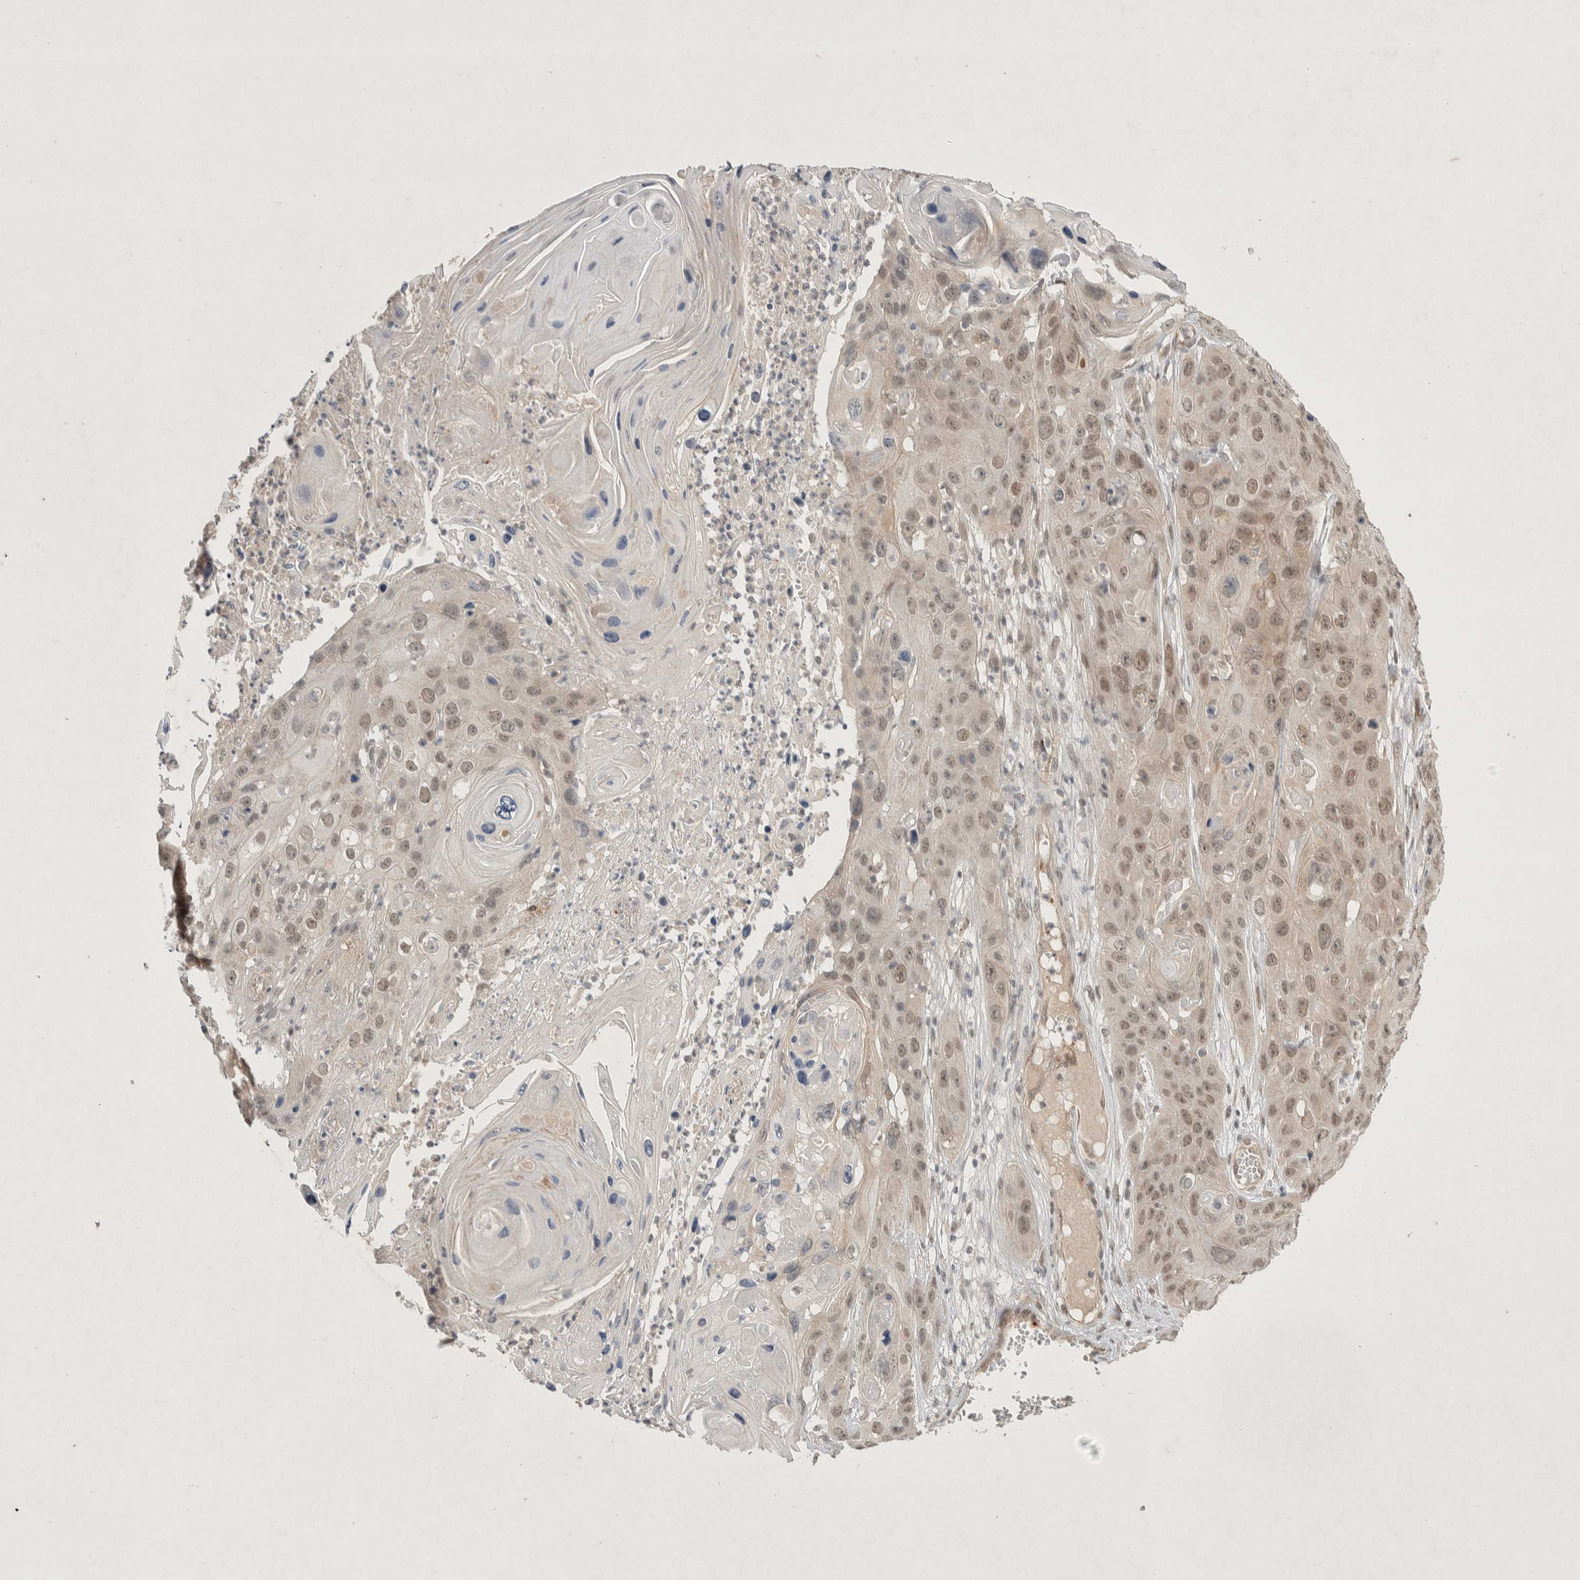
{"staining": {"intensity": "weak", "quantity": ">75%", "location": "nuclear"}, "tissue": "skin cancer", "cell_type": "Tumor cells", "image_type": "cancer", "snomed": [{"axis": "morphology", "description": "Squamous cell carcinoma, NOS"}, {"axis": "topography", "description": "Skin"}], "caption": "High-magnification brightfield microscopy of skin squamous cell carcinoma stained with DAB (3,3'-diaminobenzidine) (brown) and counterstained with hematoxylin (blue). tumor cells exhibit weak nuclear staining is identified in approximately>75% of cells.", "gene": "ZNF704", "patient": {"sex": "male", "age": 55}}